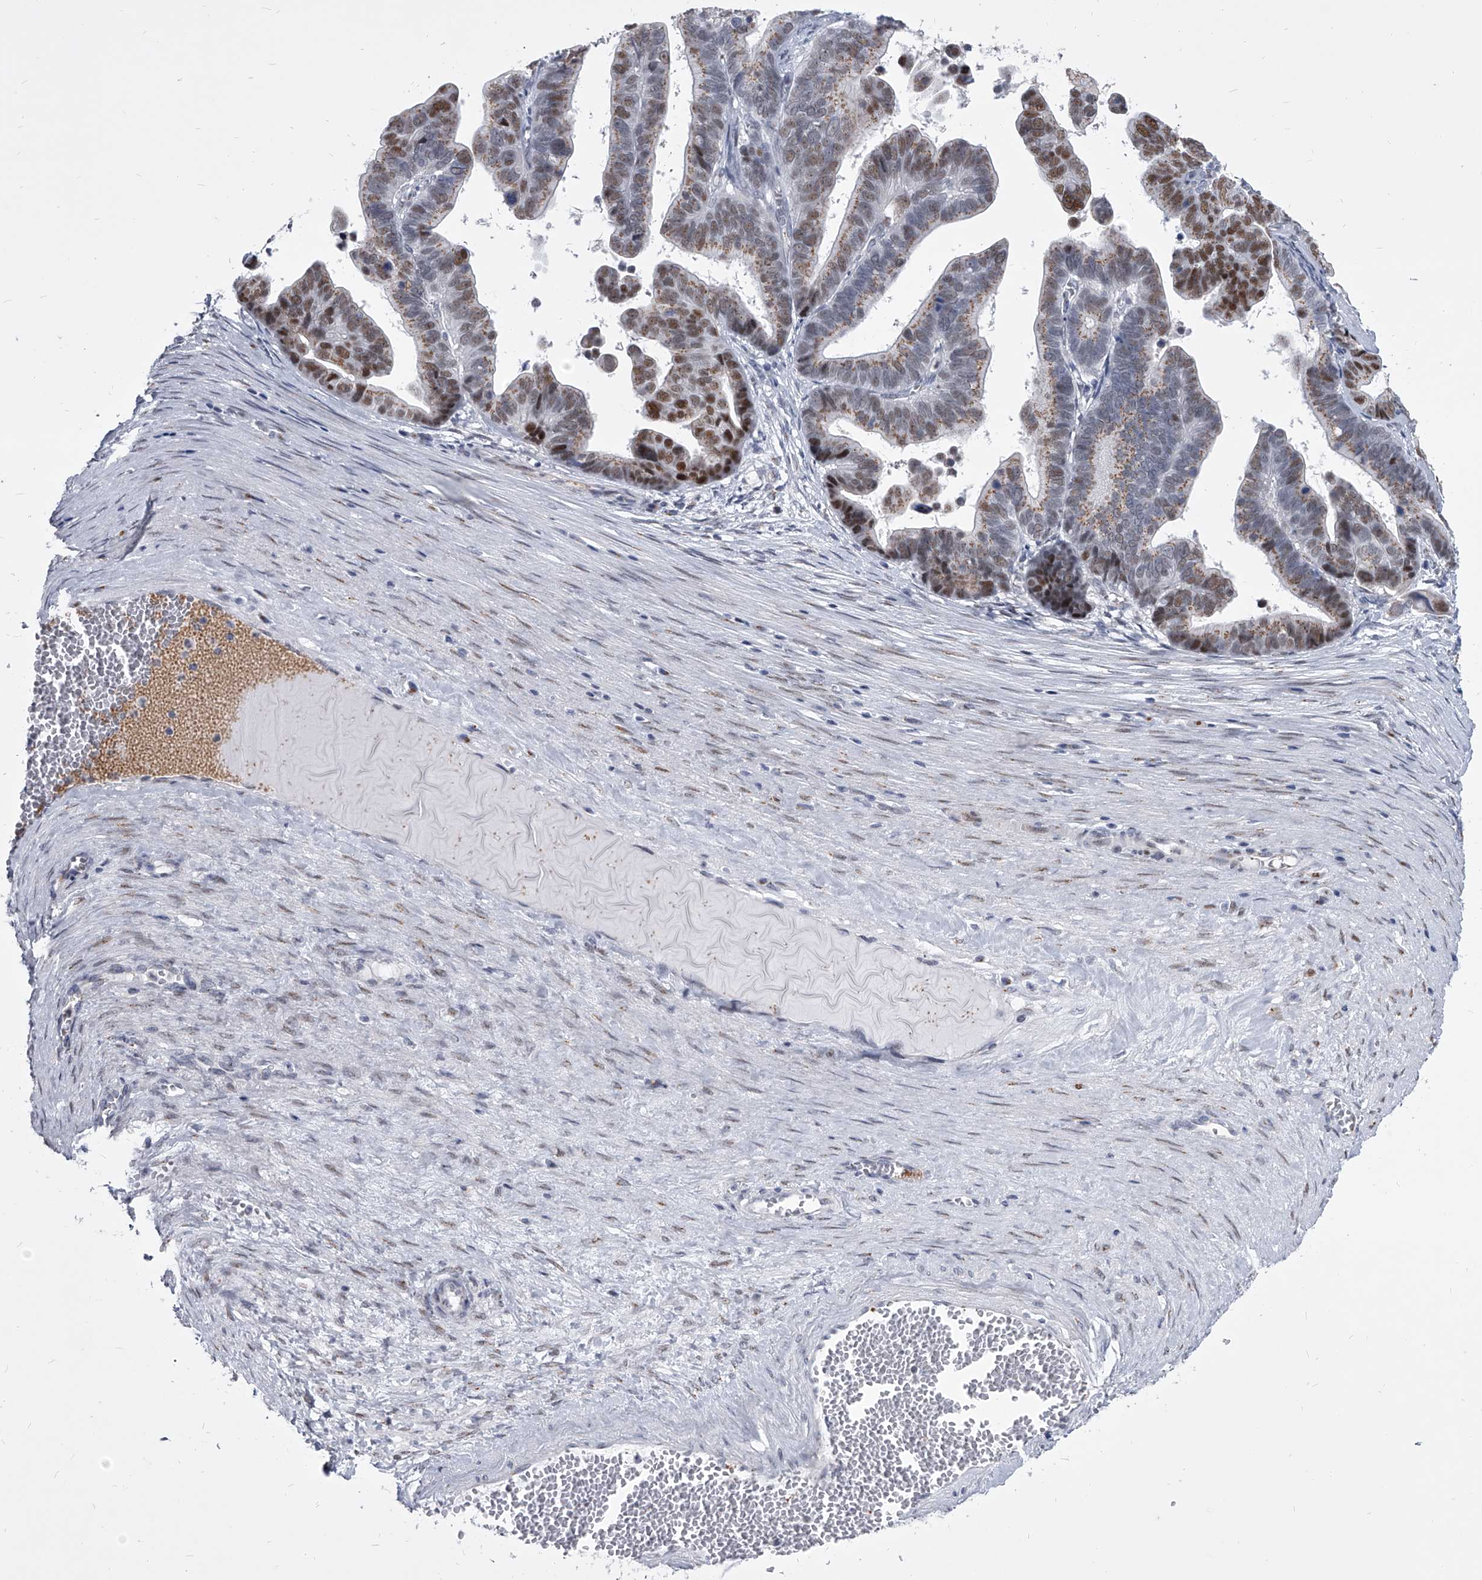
{"staining": {"intensity": "moderate", "quantity": ">75%", "location": "cytoplasmic/membranous,nuclear"}, "tissue": "ovarian cancer", "cell_type": "Tumor cells", "image_type": "cancer", "snomed": [{"axis": "morphology", "description": "Cystadenocarcinoma, serous, NOS"}, {"axis": "topography", "description": "Ovary"}], "caption": "Protein staining displays moderate cytoplasmic/membranous and nuclear expression in approximately >75% of tumor cells in ovarian cancer (serous cystadenocarcinoma).", "gene": "EVA1C", "patient": {"sex": "female", "age": 56}}